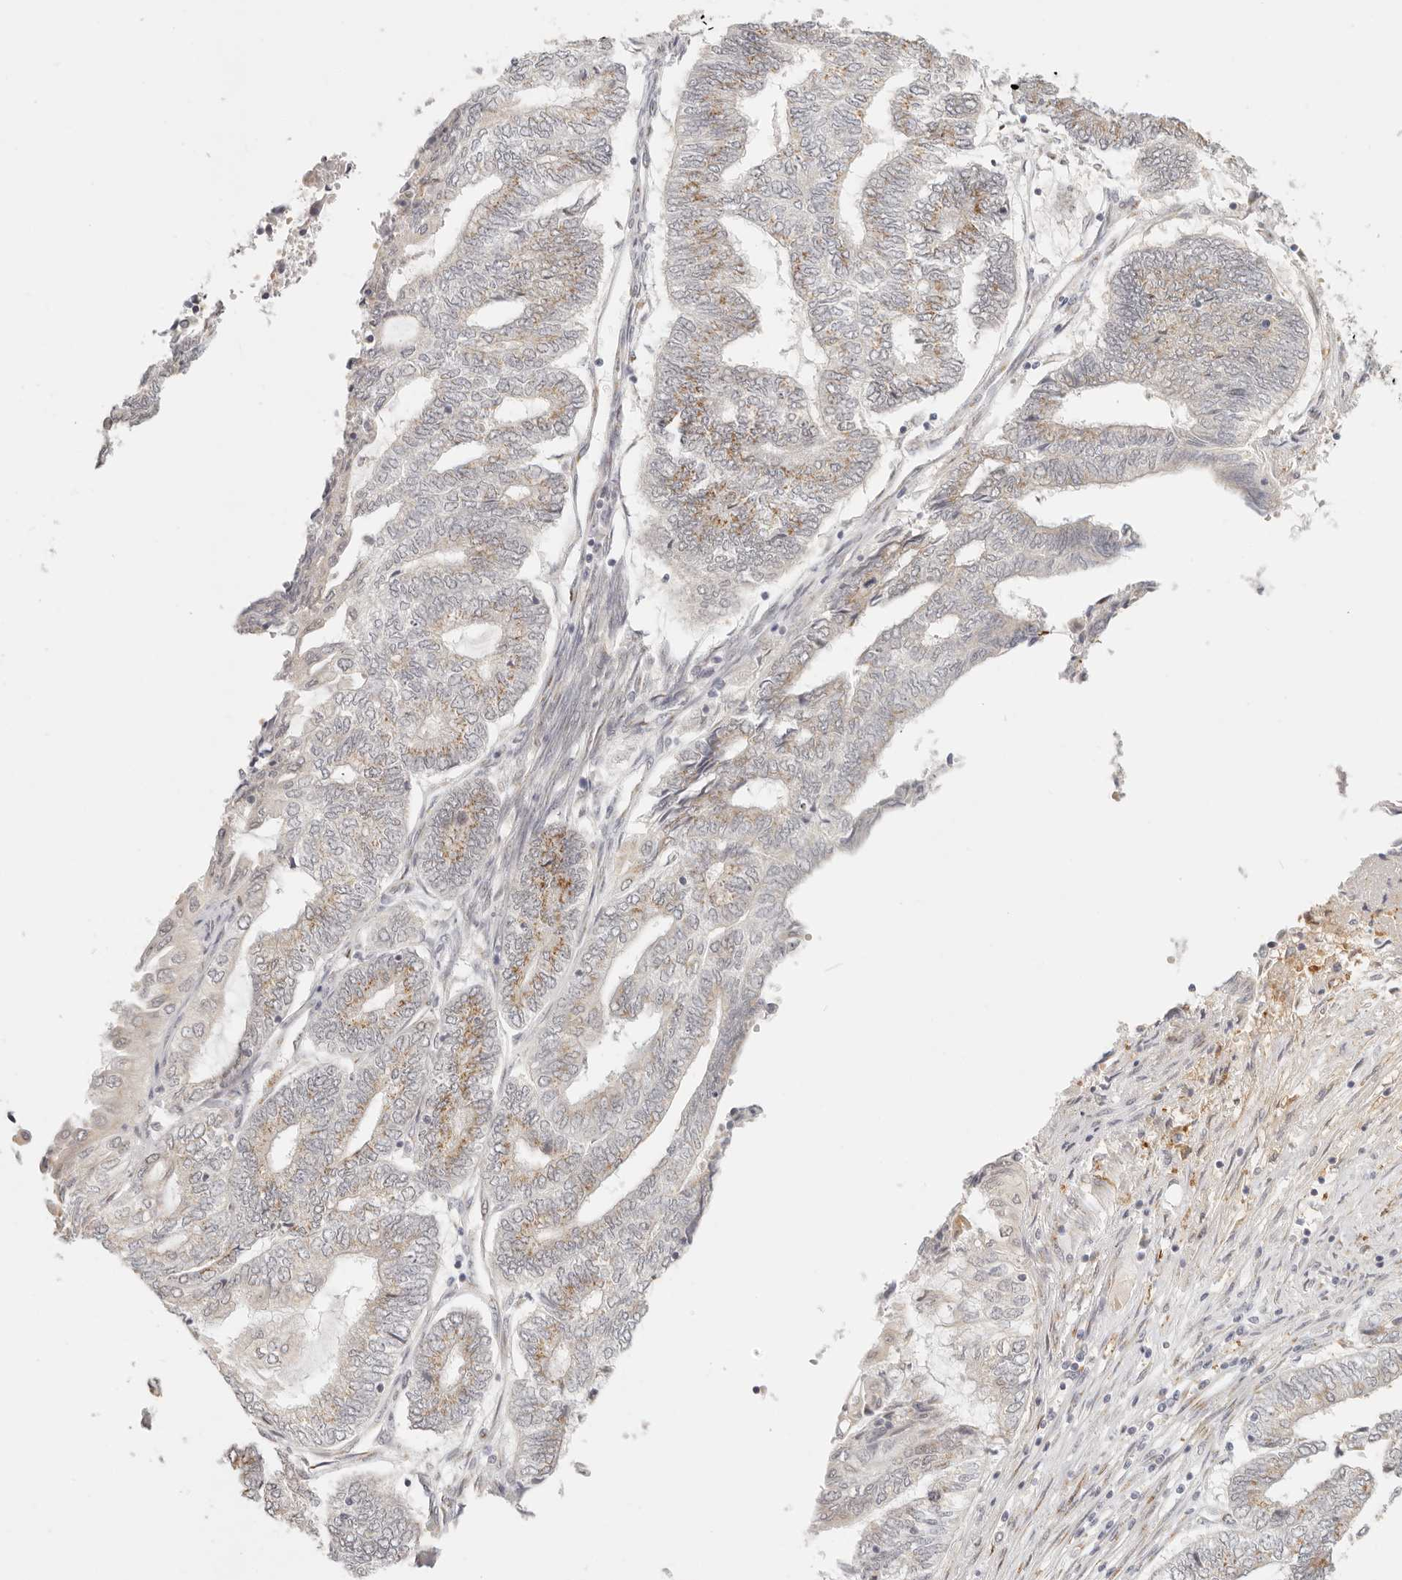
{"staining": {"intensity": "moderate", "quantity": "25%-75%", "location": "cytoplasmic/membranous"}, "tissue": "endometrial cancer", "cell_type": "Tumor cells", "image_type": "cancer", "snomed": [{"axis": "morphology", "description": "Adenocarcinoma, NOS"}, {"axis": "topography", "description": "Uterus"}, {"axis": "topography", "description": "Endometrium"}], "caption": "Tumor cells demonstrate moderate cytoplasmic/membranous expression in approximately 25%-75% of cells in endometrial cancer. The staining was performed using DAB to visualize the protein expression in brown, while the nuclei were stained in blue with hematoxylin (Magnification: 20x).", "gene": "FAM20B", "patient": {"sex": "female", "age": 70}}